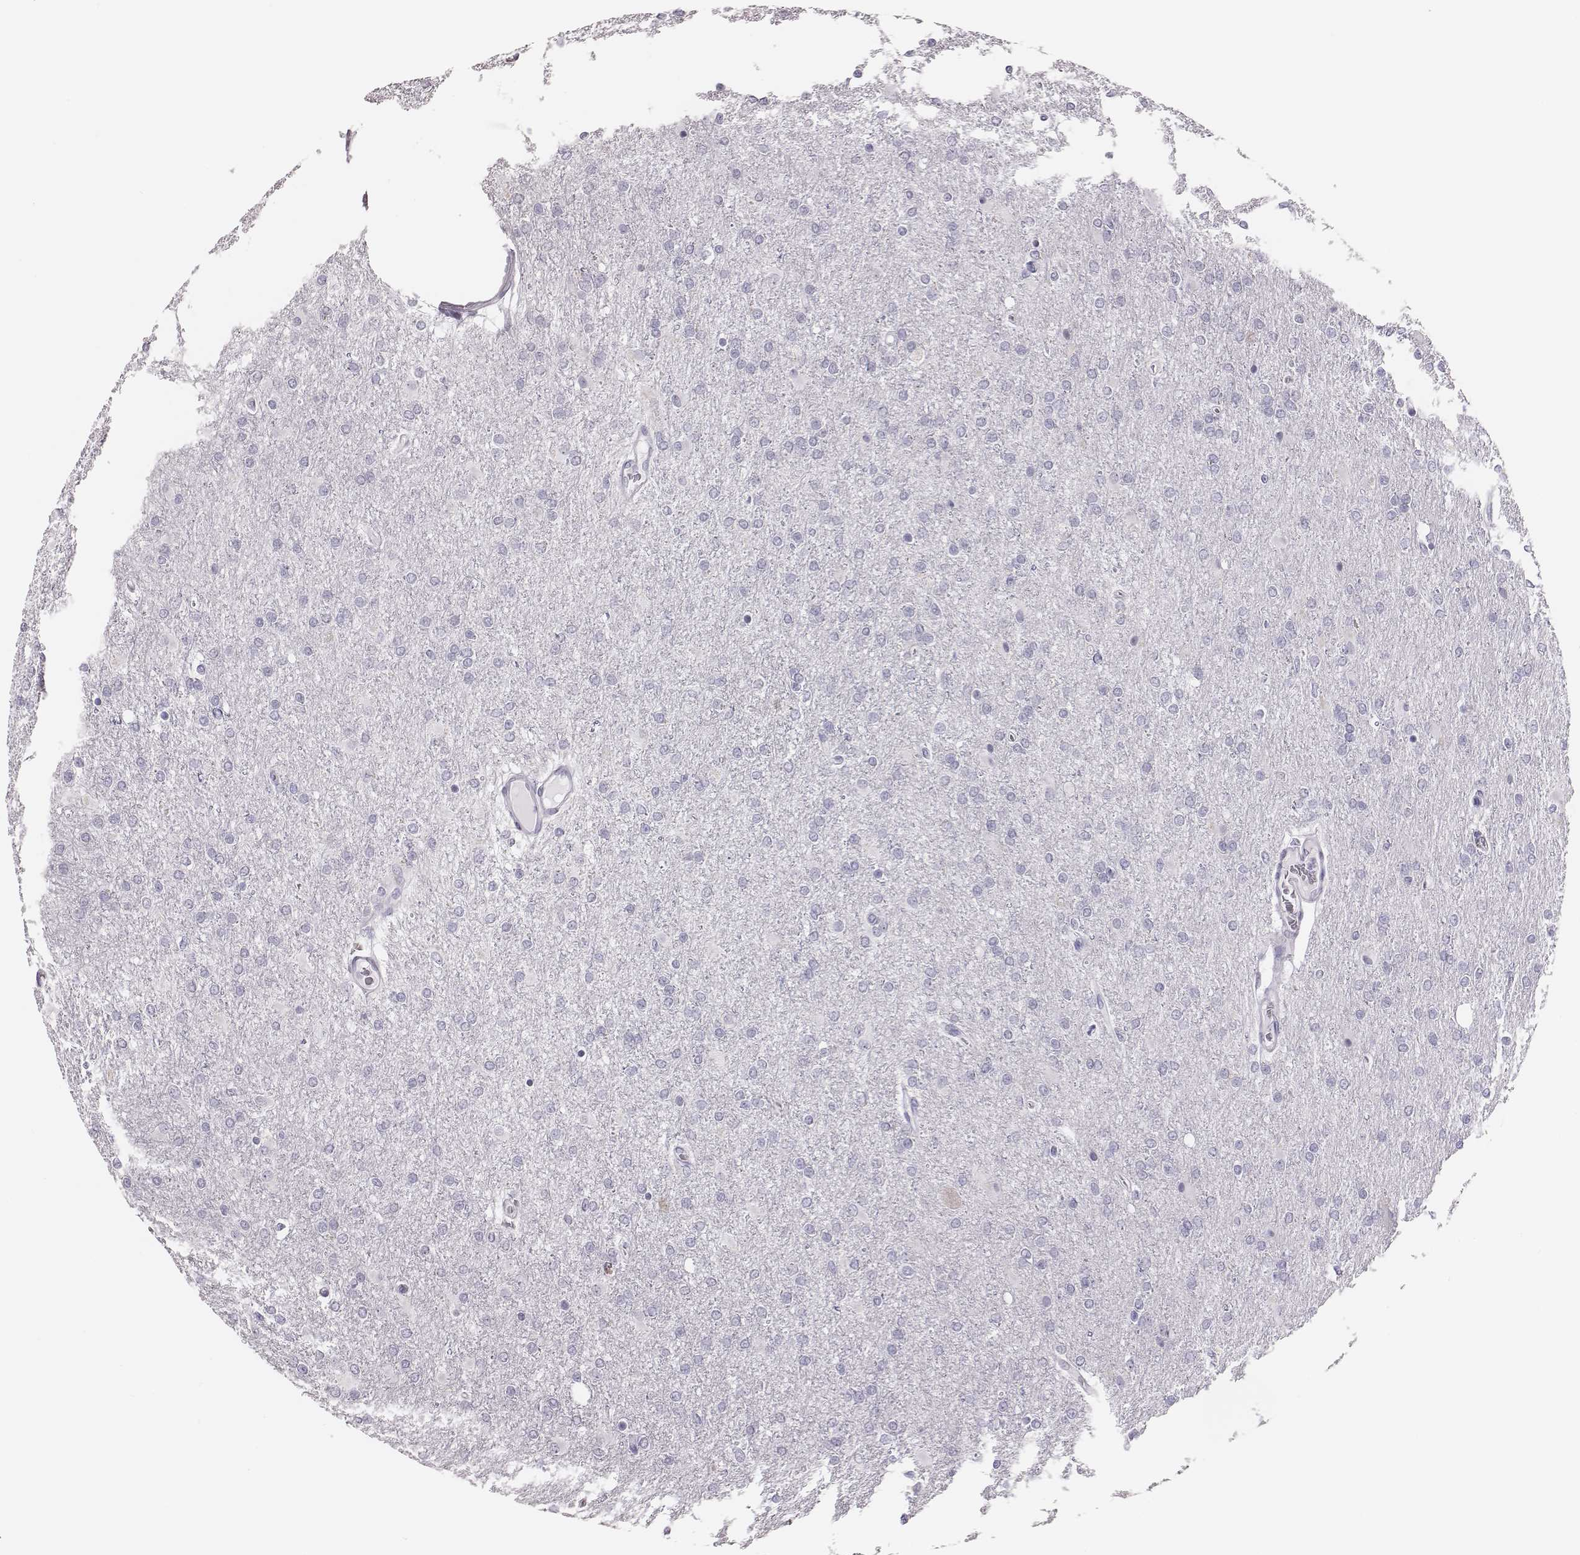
{"staining": {"intensity": "negative", "quantity": "none", "location": "none"}, "tissue": "glioma", "cell_type": "Tumor cells", "image_type": "cancer", "snomed": [{"axis": "morphology", "description": "Glioma, malignant, High grade"}, {"axis": "topography", "description": "Cerebral cortex"}], "caption": "A histopathology image of glioma stained for a protein demonstrates no brown staining in tumor cells.", "gene": "H1-6", "patient": {"sex": "male", "age": 70}}